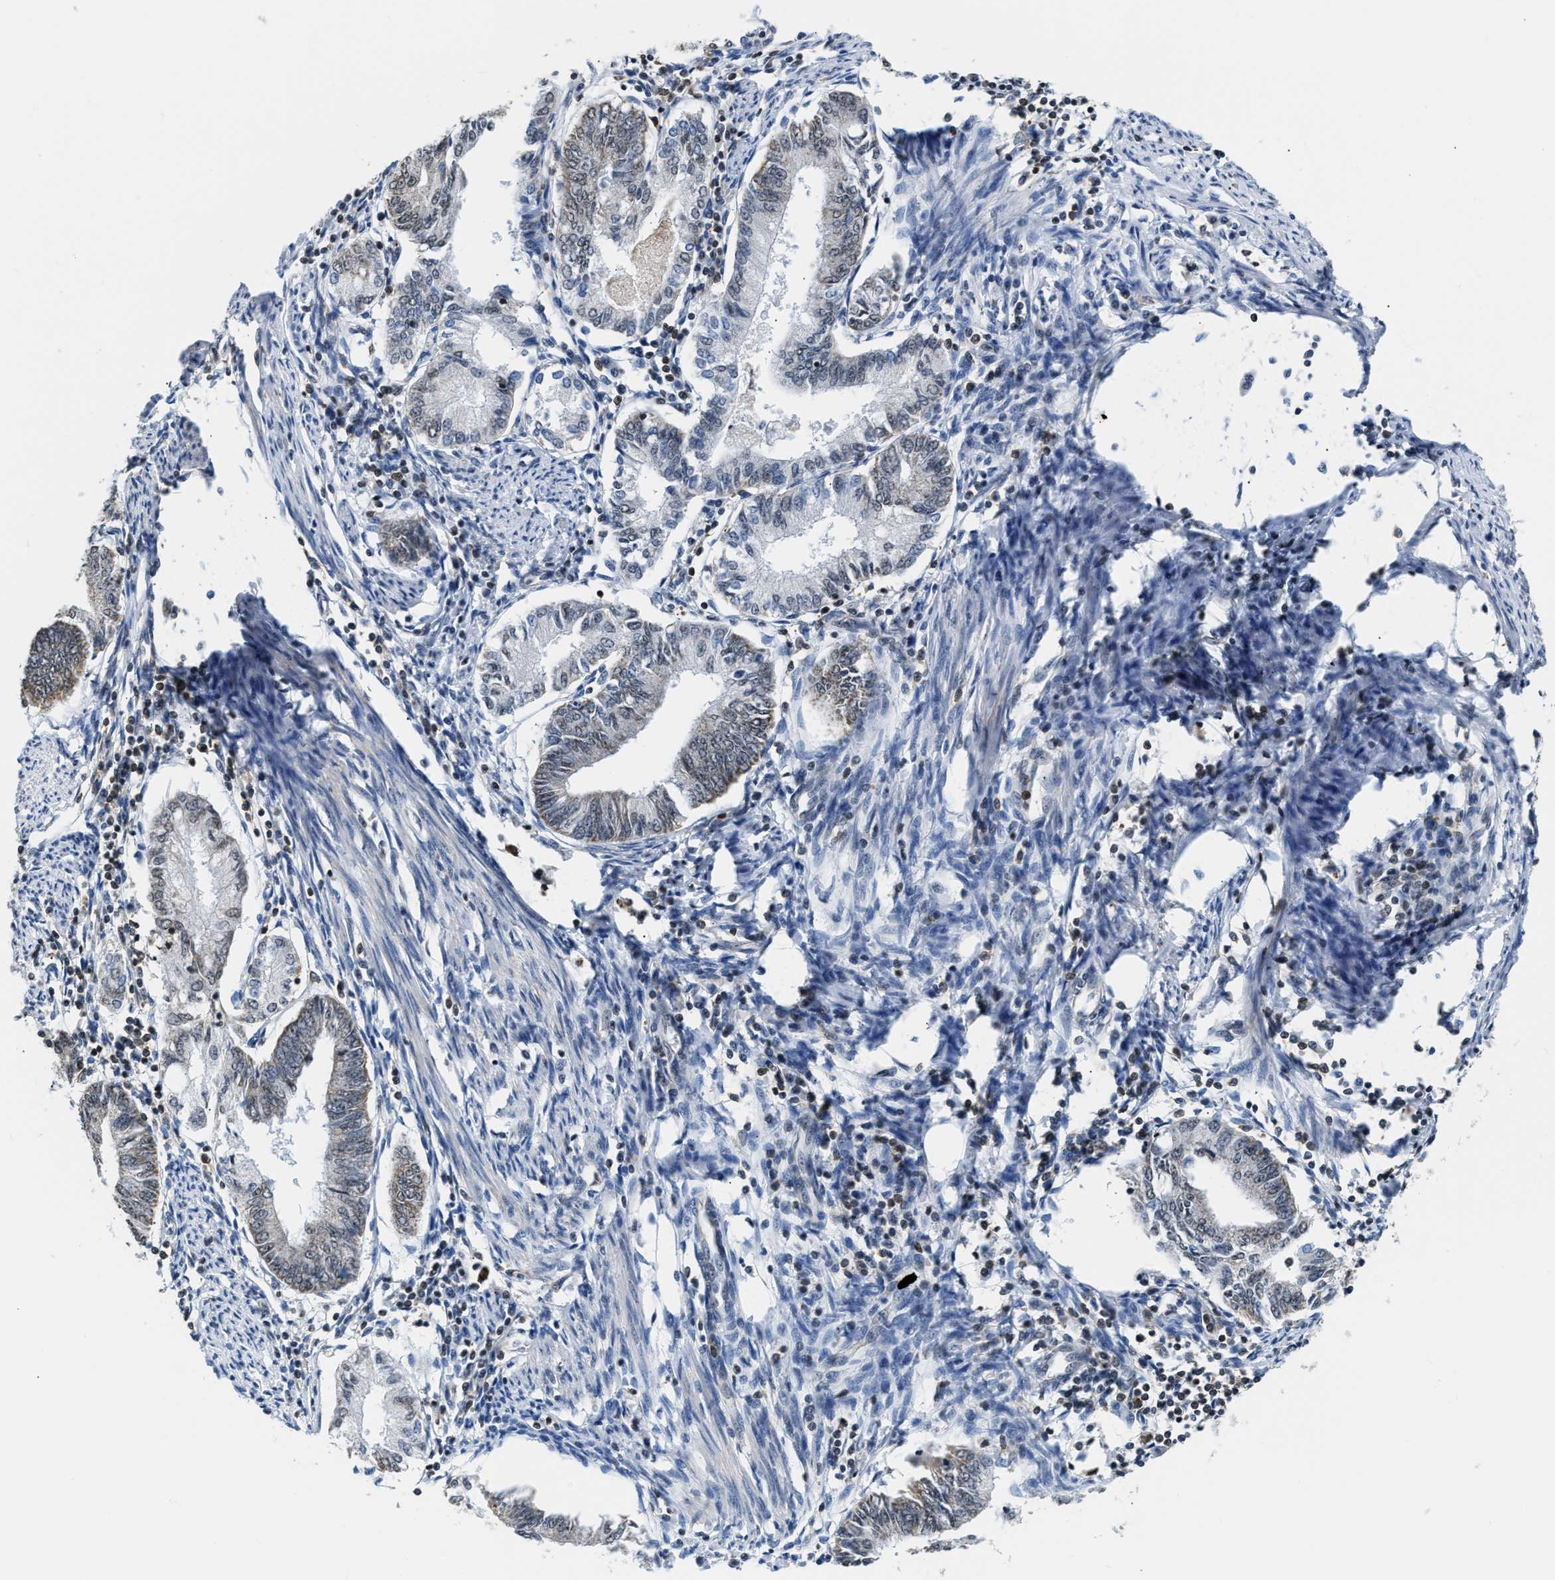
{"staining": {"intensity": "weak", "quantity": "<25%", "location": "cytoplasmic/membranous"}, "tissue": "endometrial cancer", "cell_type": "Tumor cells", "image_type": "cancer", "snomed": [{"axis": "morphology", "description": "Adenocarcinoma, NOS"}, {"axis": "topography", "description": "Endometrium"}], "caption": "DAB (3,3'-diaminobenzidine) immunohistochemical staining of human endometrial adenocarcinoma shows no significant expression in tumor cells.", "gene": "STK10", "patient": {"sex": "female", "age": 86}}